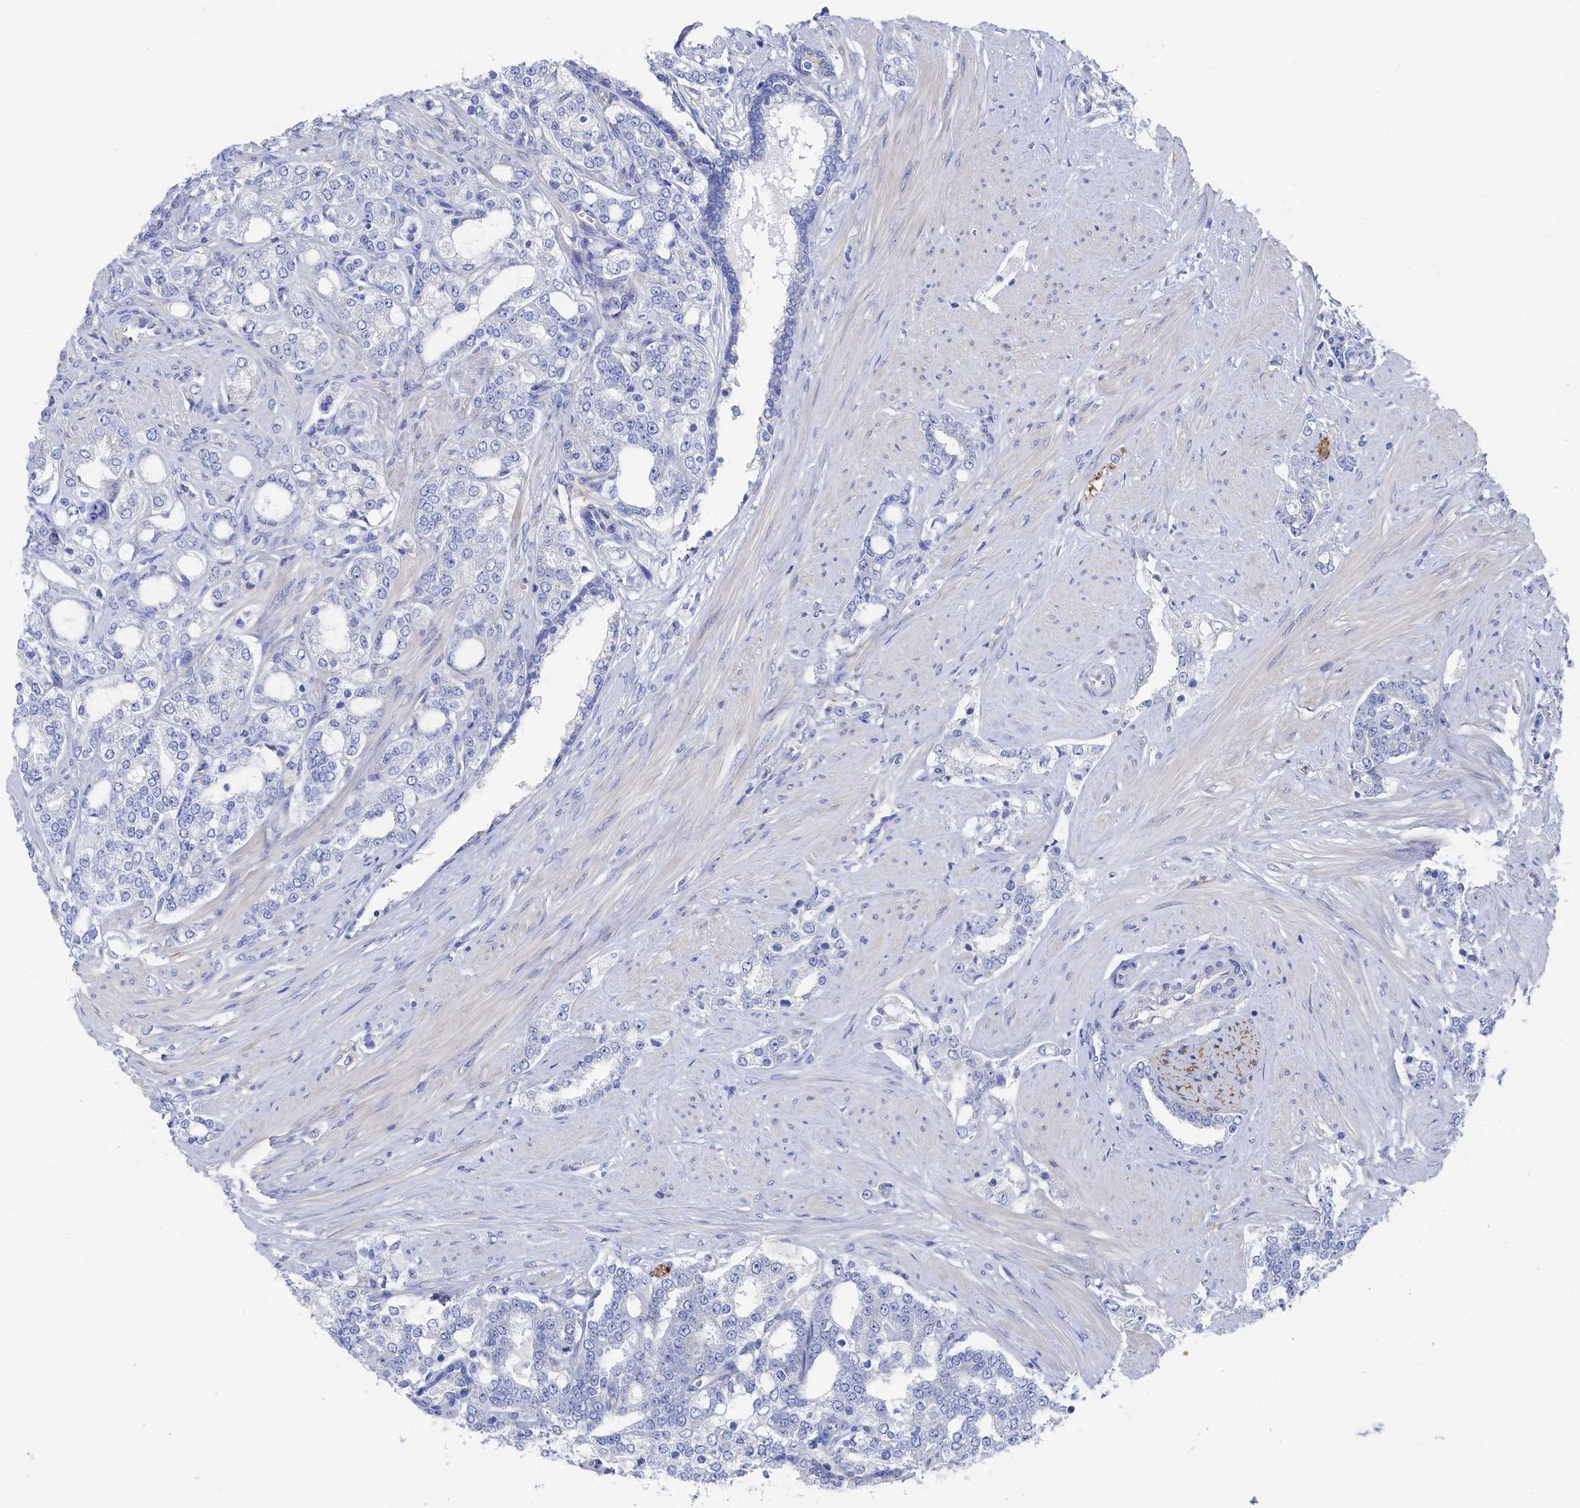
{"staining": {"intensity": "negative", "quantity": "none", "location": "none"}, "tissue": "prostate cancer", "cell_type": "Tumor cells", "image_type": "cancer", "snomed": [{"axis": "morphology", "description": "Adenocarcinoma, High grade"}, {"axis": "topography", "description": "Prostate"}], "caption": "The image shows no staining of tumor cells in prostate cancer (high-grade adenocarcinoma). (DAB immunohistochemistry visualized using brightfield microscopy, high magnification).", "gene": "TMOD2", "patient": {"sex": "male", "age": 64}}